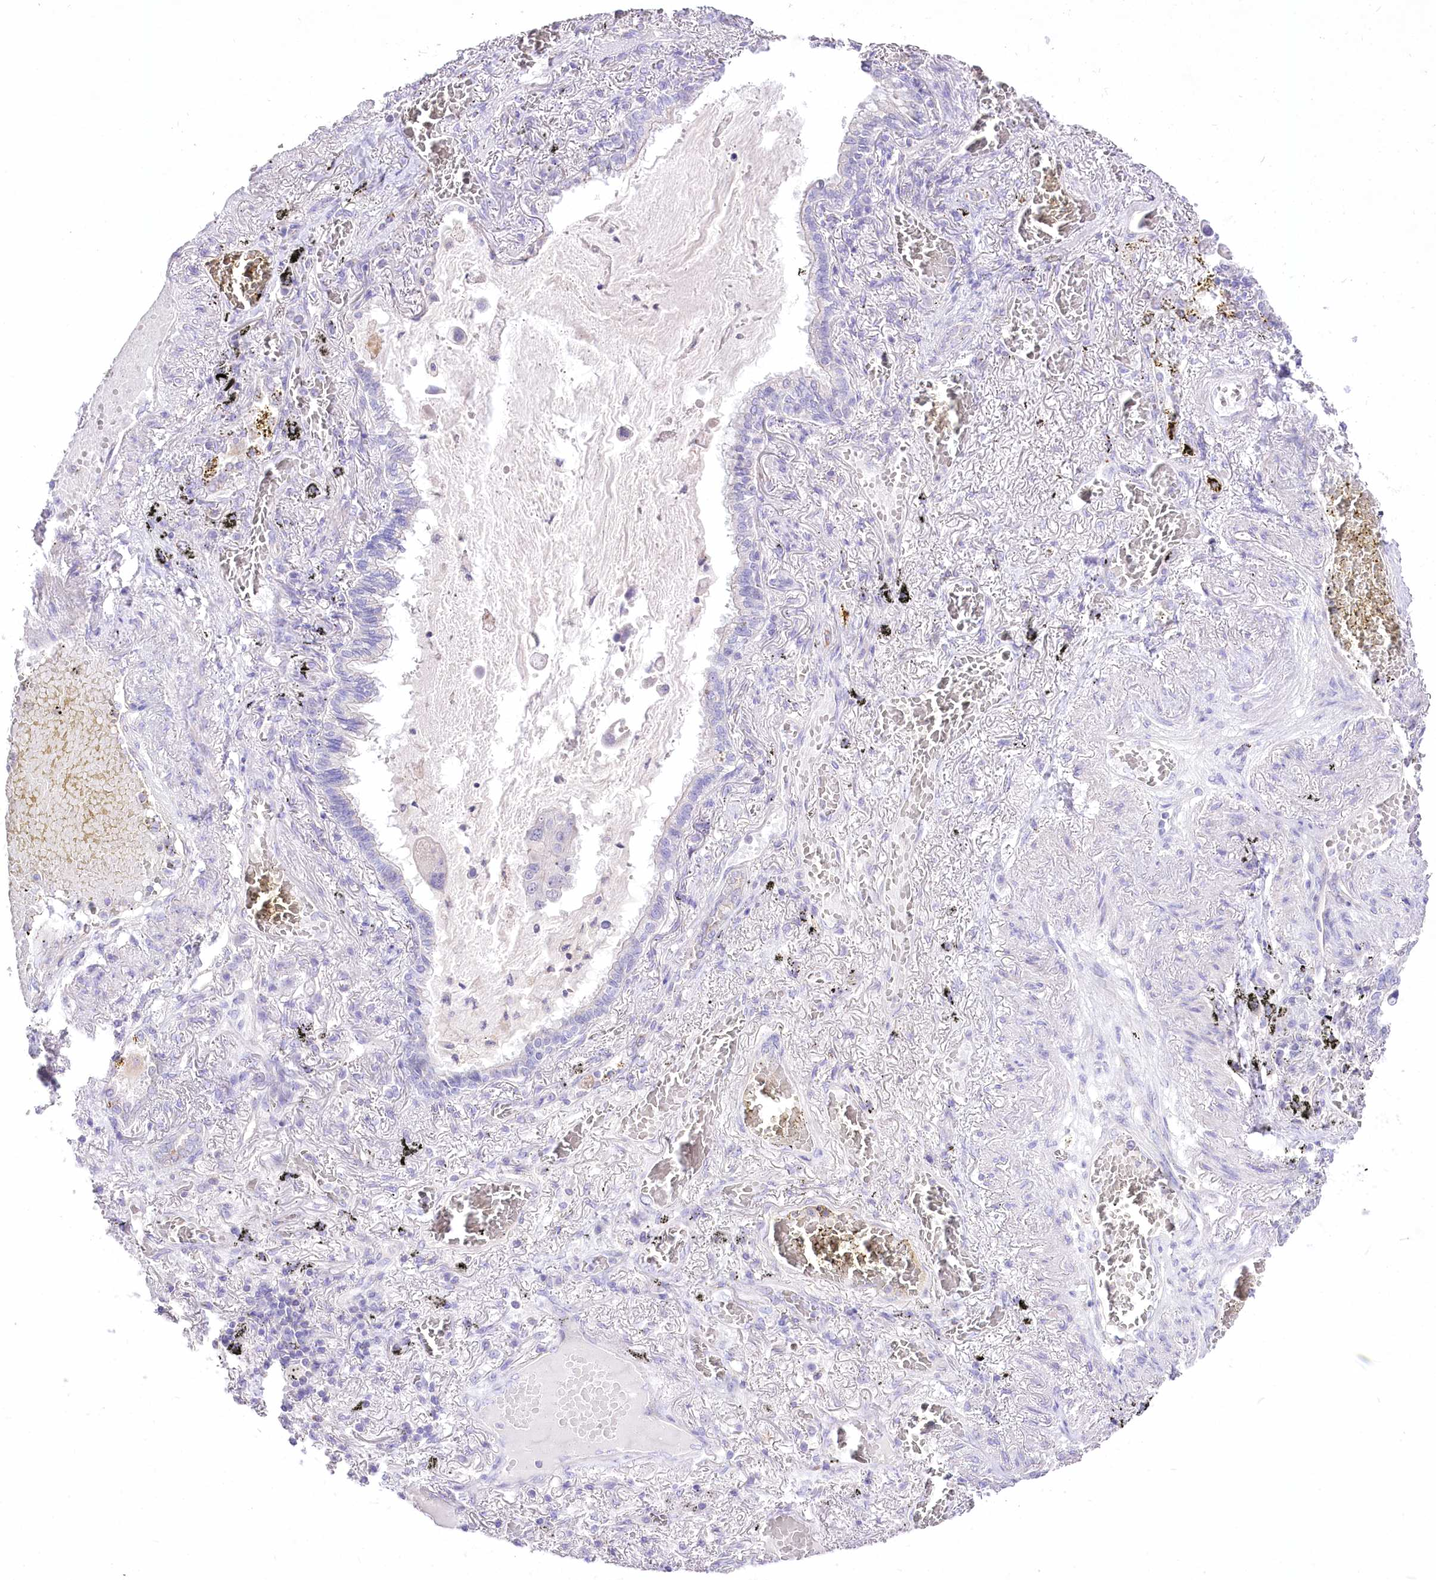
{"staining": {"intensity": "negative", "quantity": "none", "location": "none"}, "tissue": "lung cancer", "cell_type": "Tumor cells", "image_type": "cancer", "snomed": [{"axis": "morphology", "description": "Adenocarcinoma, NOS"}, {"axis": "topography", "description": "Lung"}], "caption": "Immunohistochemical staining of human lung cancer (adenocarcinoma) reveals no significant expression in tumor cells.", "gene": "HELT", "patient": {"sex": "male", "age": 64}}